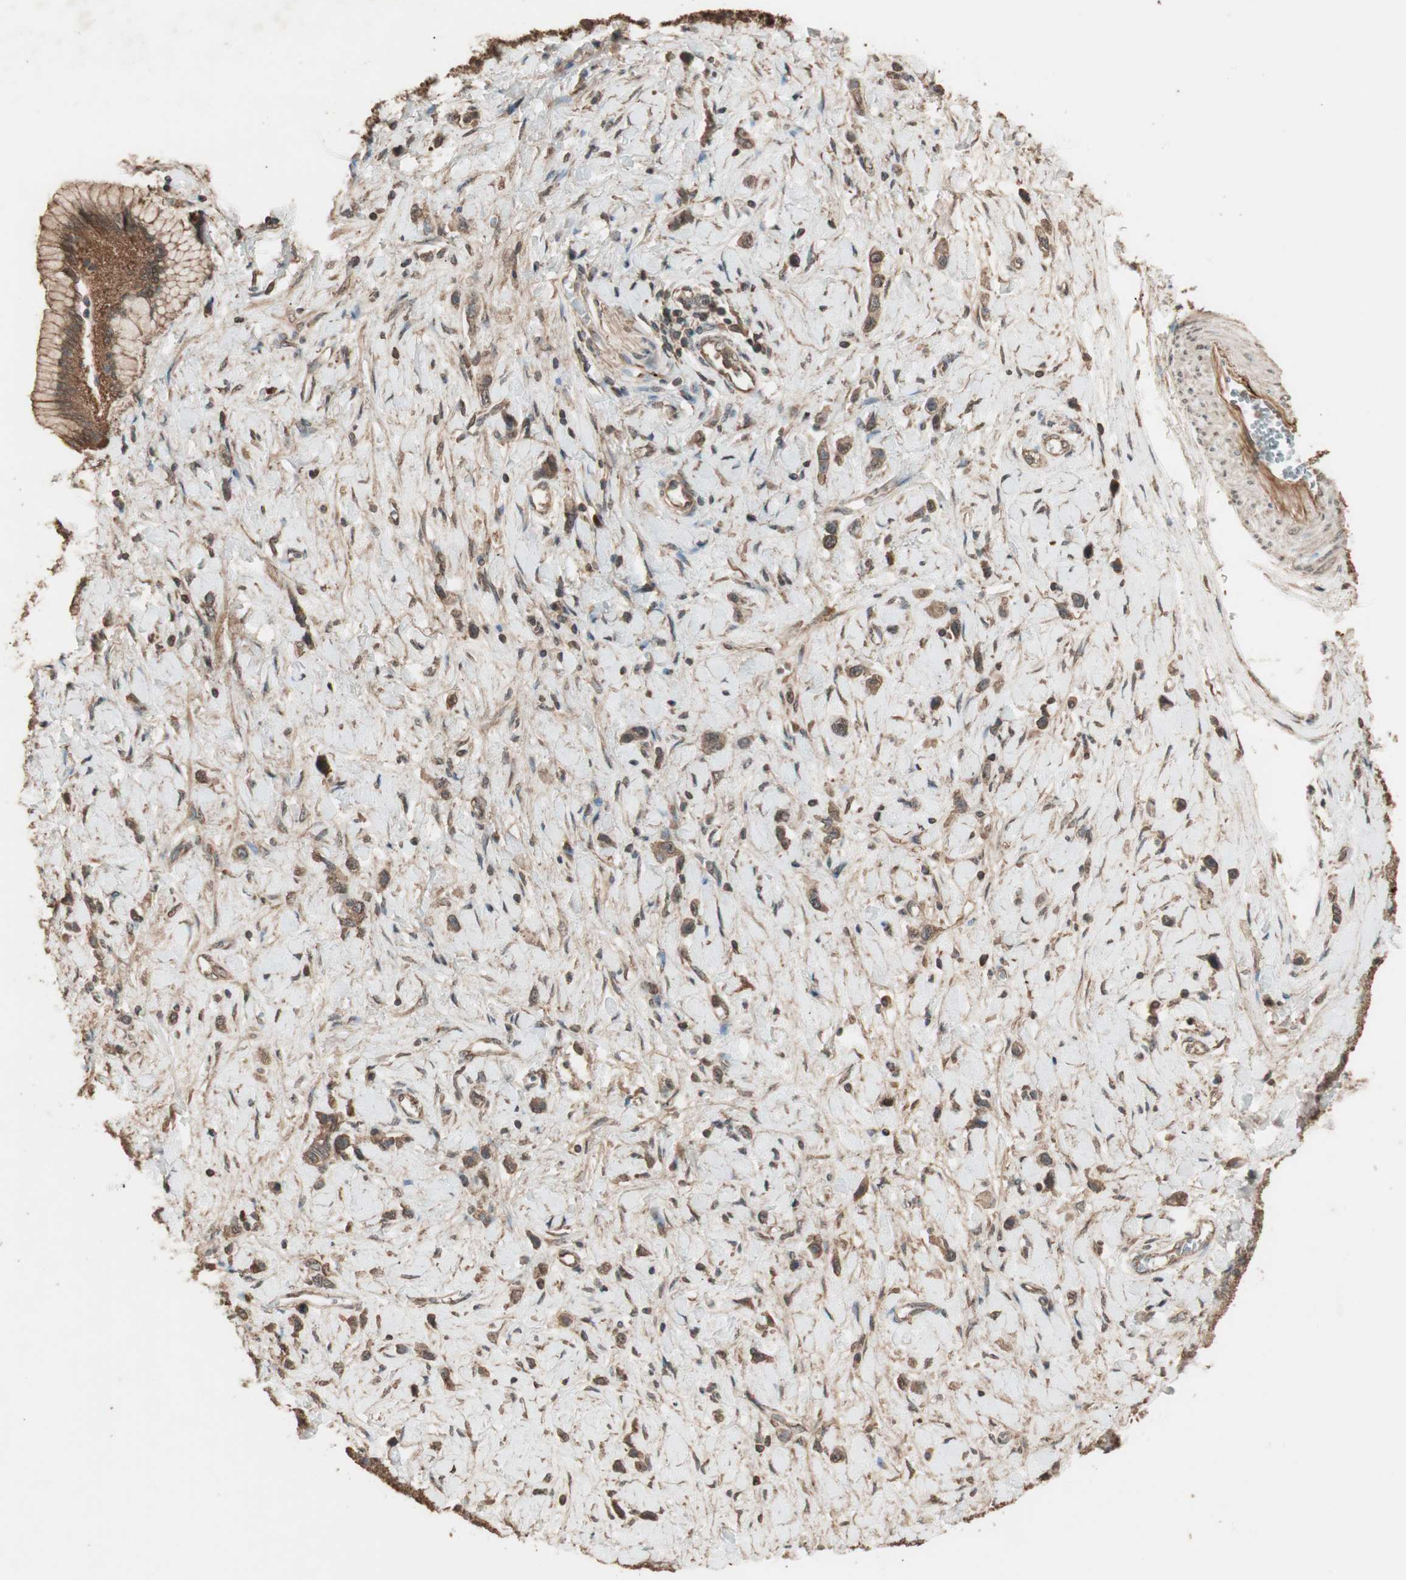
{"staining": {"intensity": "moderate", "quantity": ">75%", "location": "cytoplasmic/membranous"}, "tissue": "stomach cancer", "cell_type": "Tumor cells", "image_type": "cancer", "snomed": [{"axis": "morphology", "description": "Normal tissue, NOS"}, {"axis": "morphology", "description": "Adenocarcinoma, NOS"}, {"axis": "topography", "description": "Stomach, upper"}, {"axis": "topography", "description": "Stomach"}], "caption": "Immunohistochemical staining of stomach adenocarcinoma exhibits medium levels of moderate cytoplasmic/membranous positivity in about >75% of tumor cells. (Brightfield microscopy of DAB IHC at high magnification).", "gene": "USP20", "patient": {"sex": "female", "age": 65}}